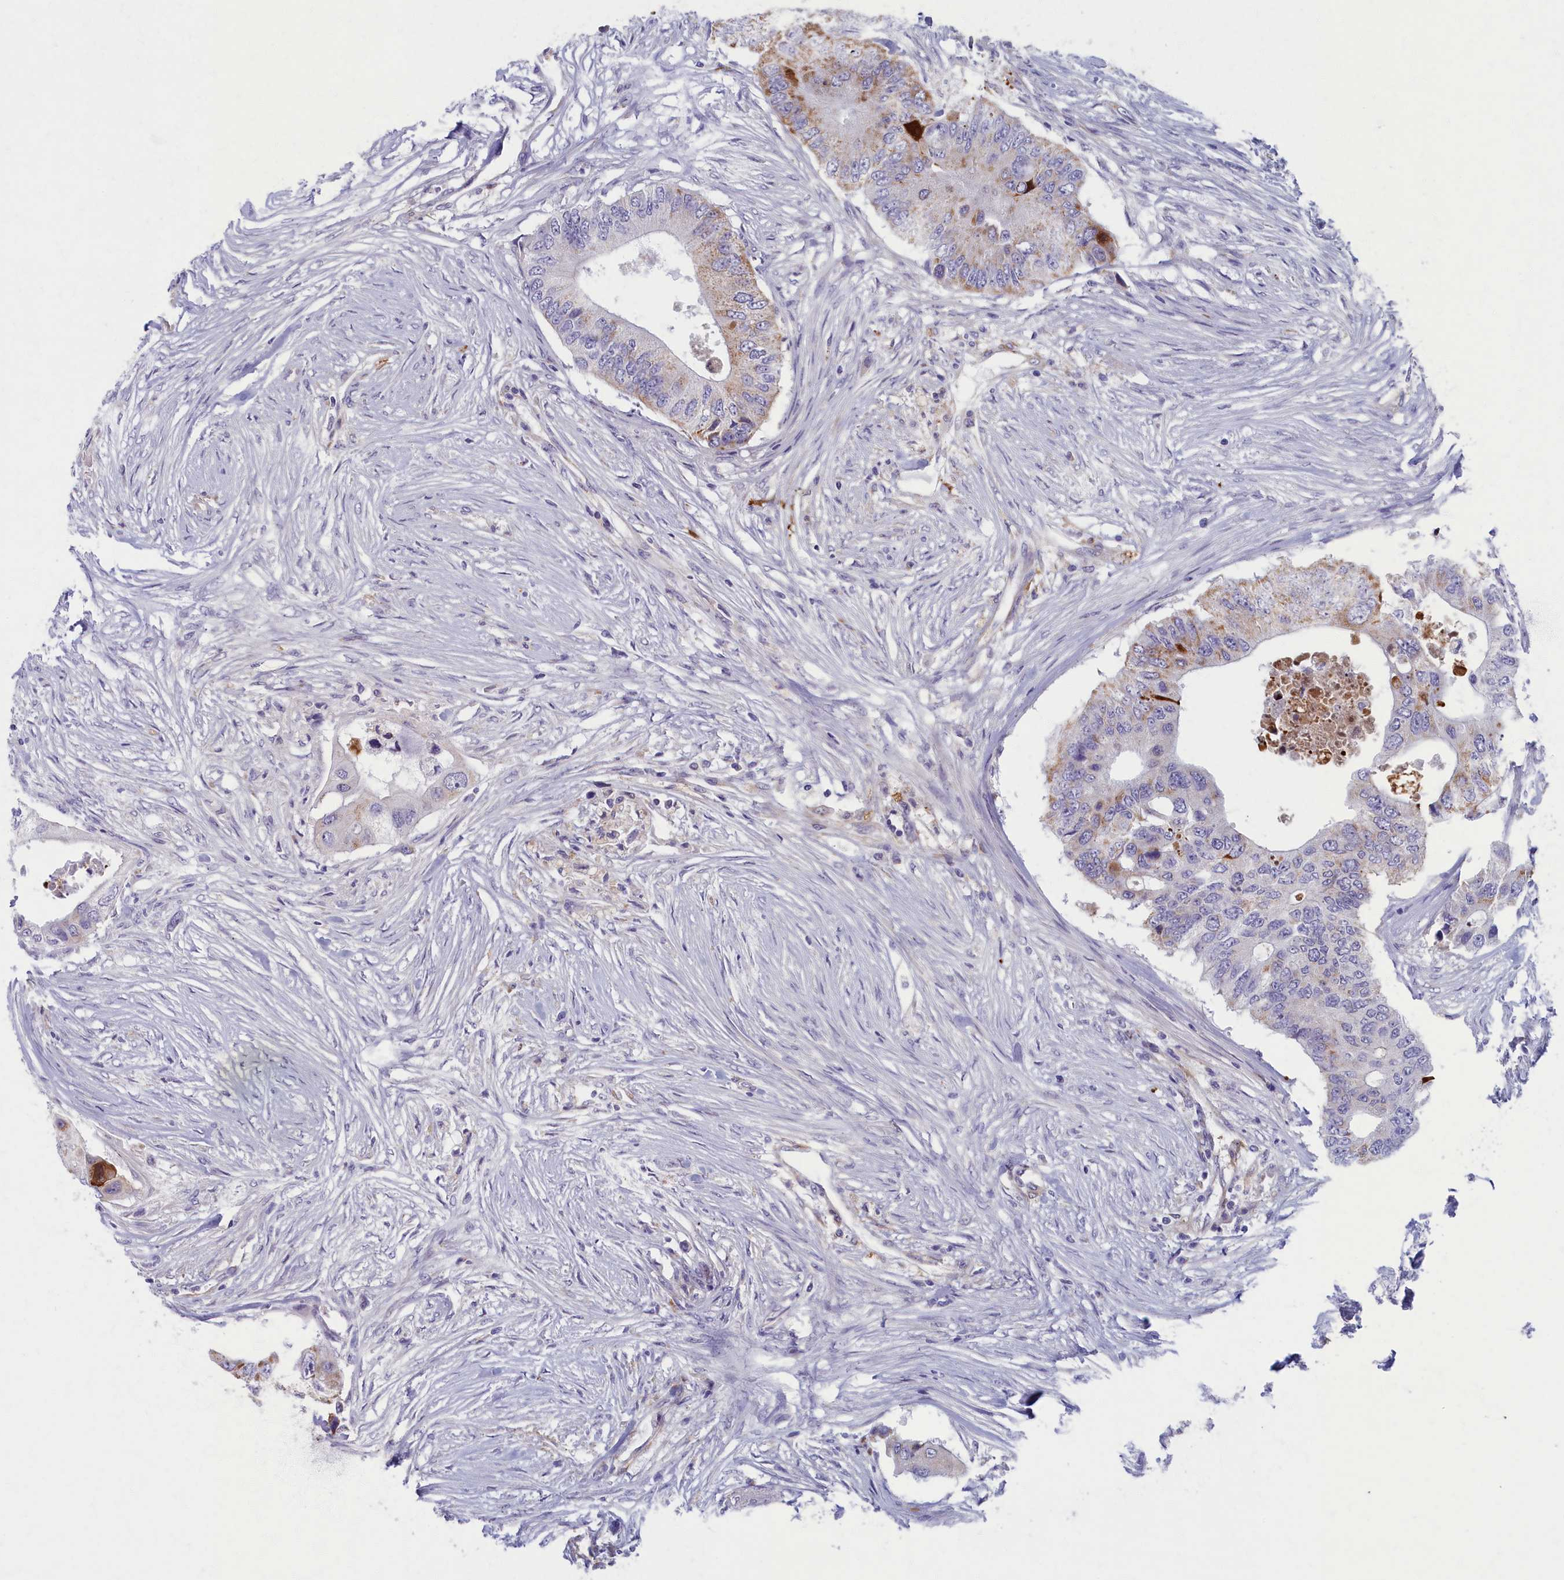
{"staining": {"intensity": "moderate", "quantity": "25%-75%", "location": "cytoplasmic/membranous"}, "tissue": "colorectal cancer", "cell_type": "Tumor cells", "image_type": "cancer", "snomed": [{"axis": "morphology", "description": "Adenocarcinoma, NOS"}, {"axis": "topography", "description": "Colon"}], "caption": "Protein expression by immunohistochemistry (IHC) reveals moderate cytoplasmic/membranous staining in approximately 25%-75% of tumor cells in colorectal cancer (adenocarcinoma). (Stains: DAB (3,3'-diaminobenzidine) in brown, nuclei in blue, Microscopy: brightfield microscopy at high magnification).", "gene": "MRPS25", "patient": {"sex": "male", "age": 71}}